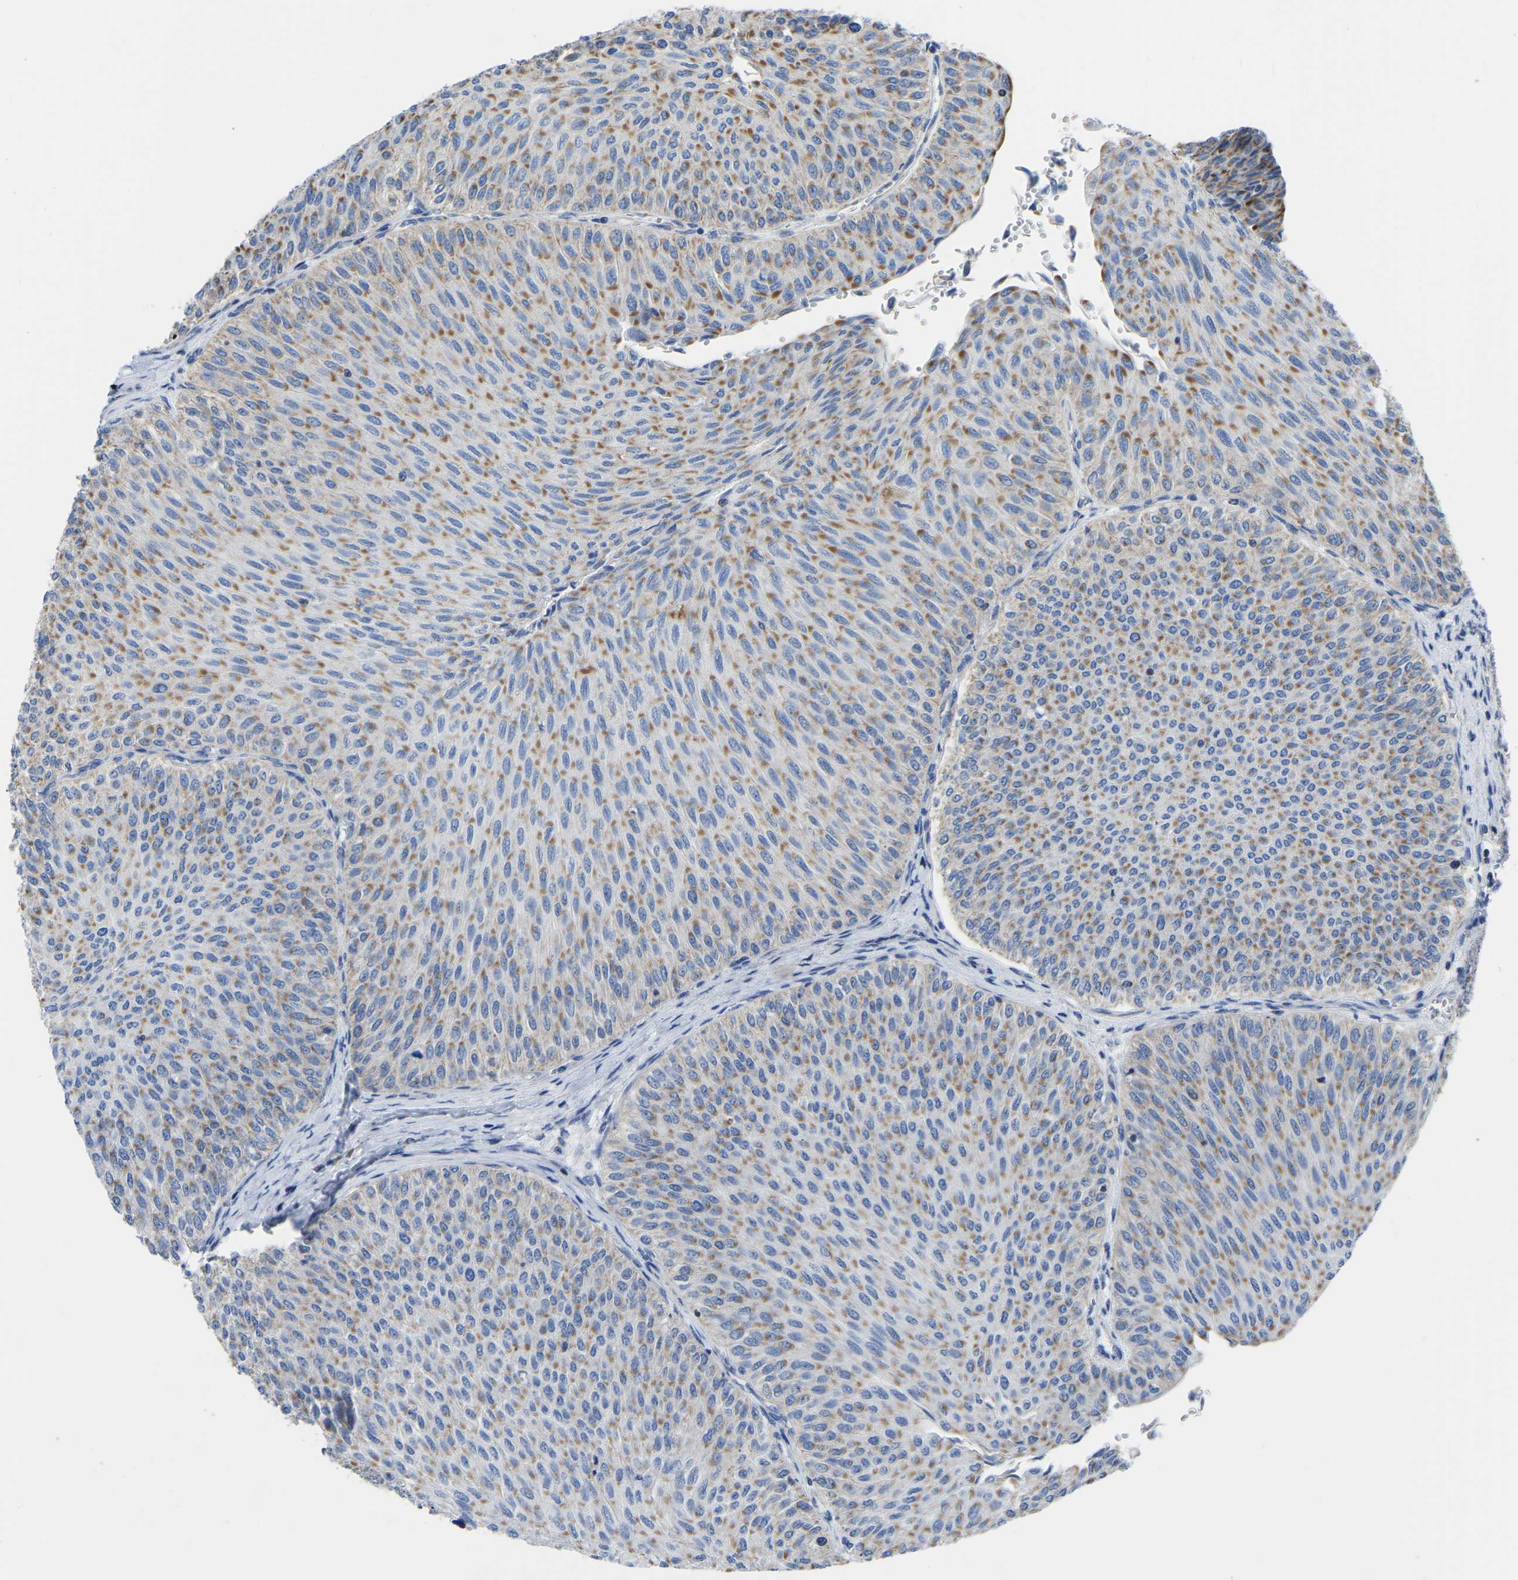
{"staining": {"intensity": "moderate", "quantity": ">75%", "location": "cytoplasmic/membranous"}, "tissue": "urothelial cancer", "cell_type": "Tumor cells", "image_type": "cancer", "snomed": [{"axis": "morphology", "description": "Urothelial carcinoma, Low grade"}, {"axis": "topography", "description": "Urinary bladder"}], "caption": "Human urothelial carcinoma (low-grade) stained for a protein (brown) shows moderate cytoplasmic/membranous positive positivity in approximately >75% of tumor cells.", "gene": "ETFA", "patient": {"sex": "male", "age": 78}}